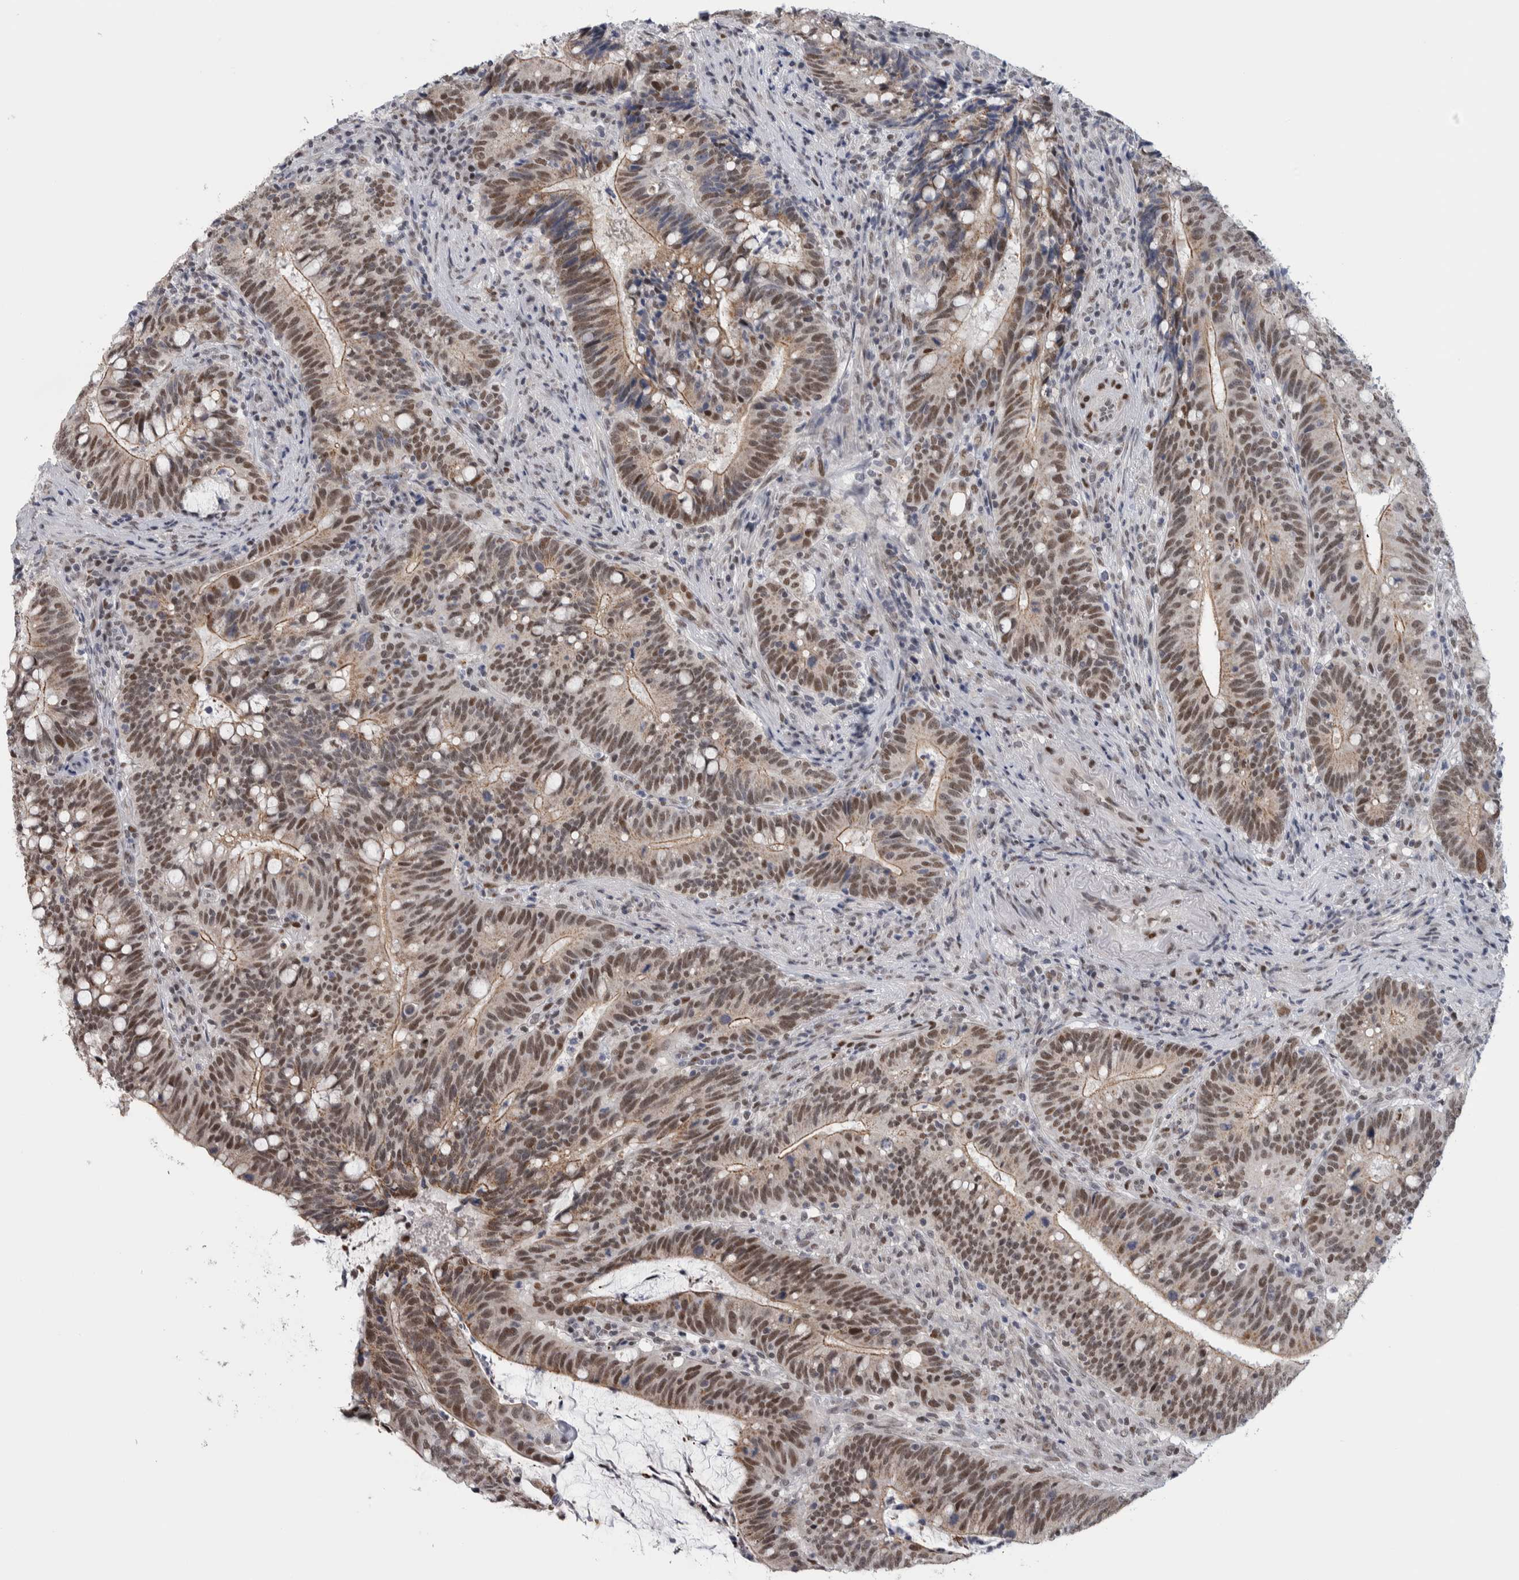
{"staining": {"intensity": "moderate", "quantity": "25%-75%", "location": "cytoplasmic/membranous,nuclear"}, "tissue": "colorectal cancer", "cell_type": "Tumor cells", "image_type": "cancer", "snomed": [{"axis": "morphology", "description": "Adenocarcinoma, NOS"}, {"axis": "topography", "description": "Colon"}], "caption": "Adenocarcinoma (colorectal) stained with a brown dye reveals moderate cytoplasmic/membranous and nuclear positive staining in about 25%-75% of tumor cells.", "gene": "HEXIM2", "patient": {"sex": "female", "age": 66}}